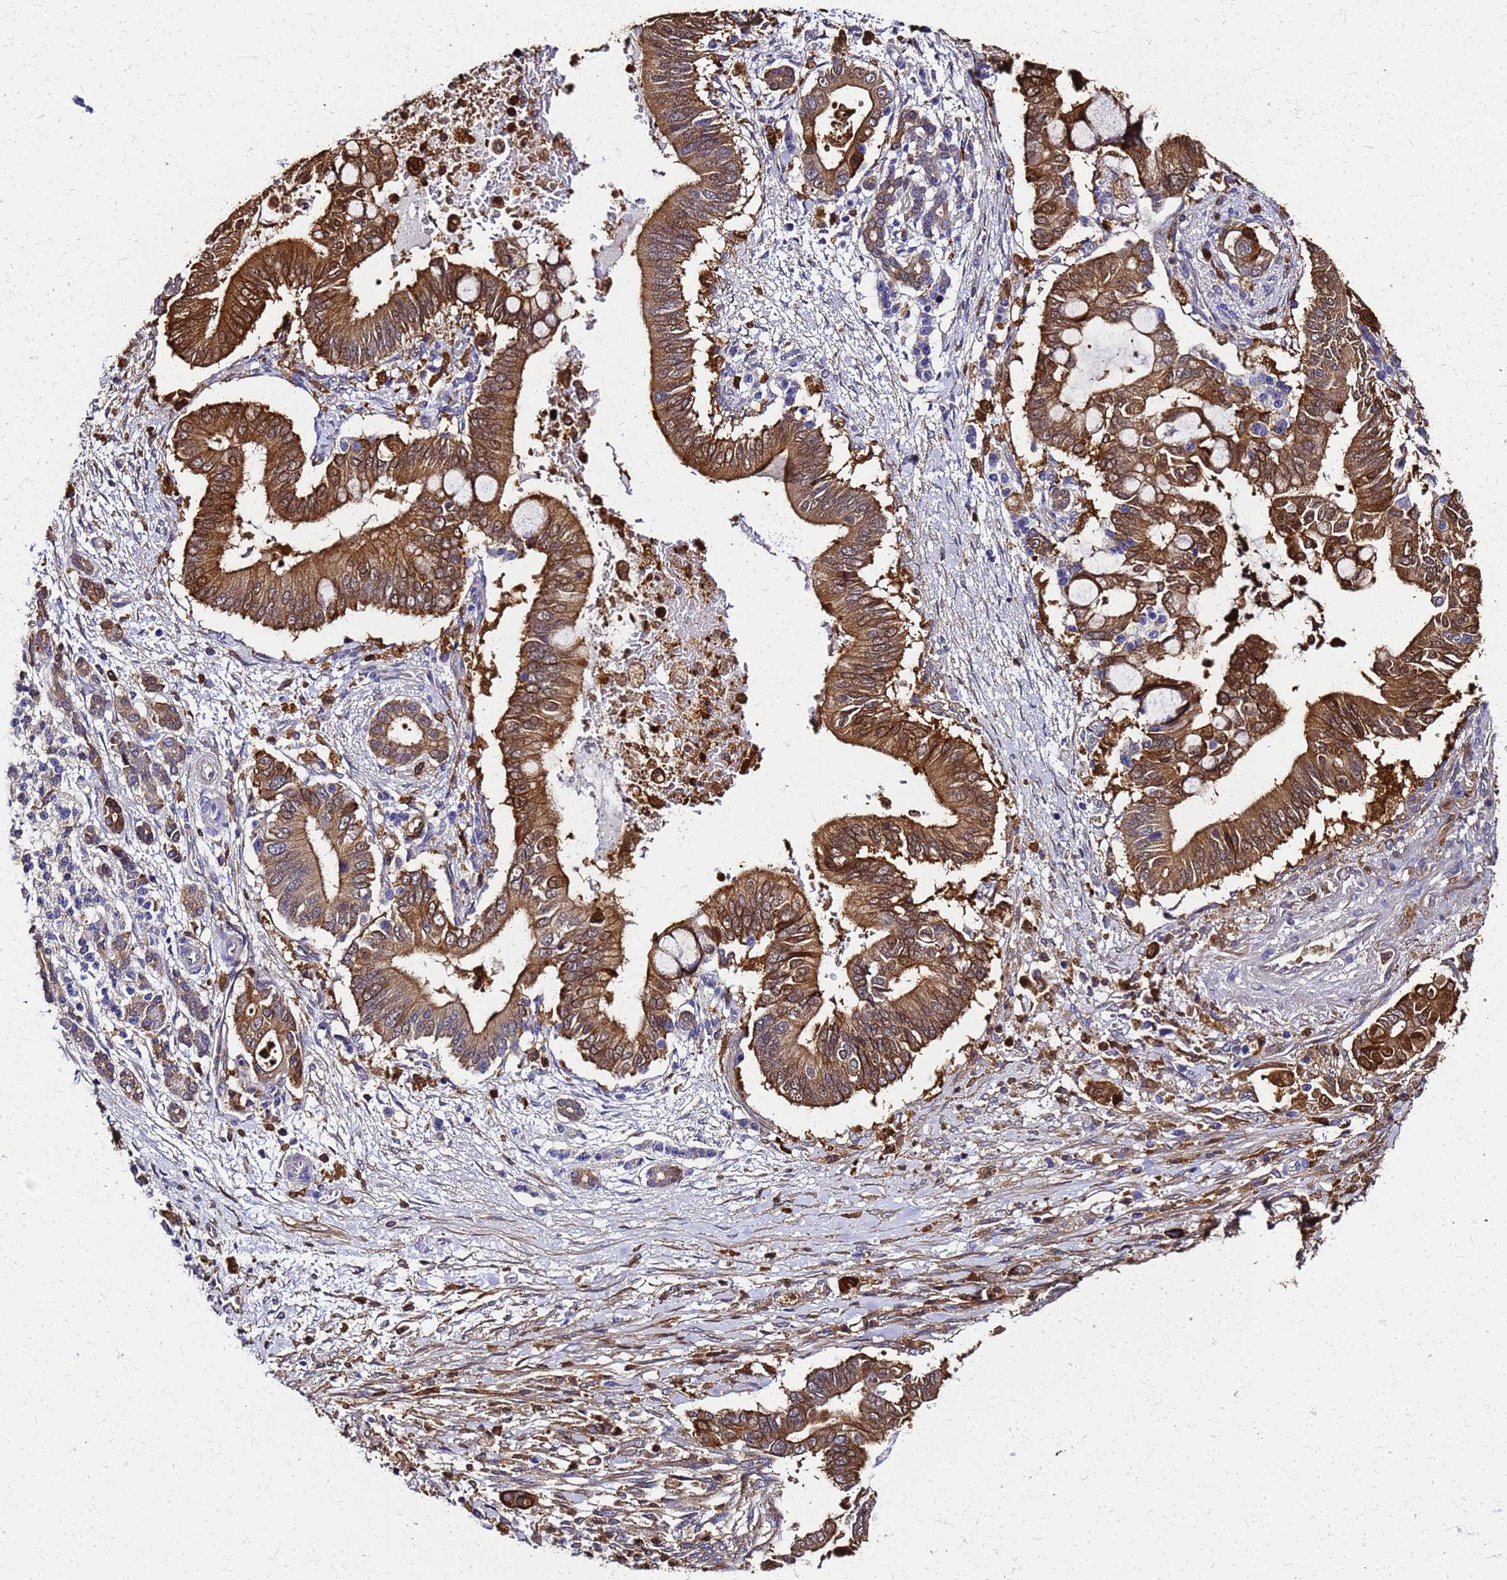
{"staining": {"intensity": "strong", "quantity": ">75%", "location": "cytoplasmic/membranous,nuclear"}, "tissue": "pancreatic cancer", "cell_type": "Tumor cells", "image_type": "cancer", "snomed": [{"axis": "morphology", "description": "Adenocarcinoma, NOS"}, {"axis": "topography", "description": "Pancreas"}], "caption": "Pancreatic cancer (adenocarcinoma) stained with DAB IHC demonstrates high levels of strong cytoplasmic/membranous and nuclear positivity in about >75% of tumor cells.", "gene": "S100A11", "patient": {"sex": "male", "age": 68}}